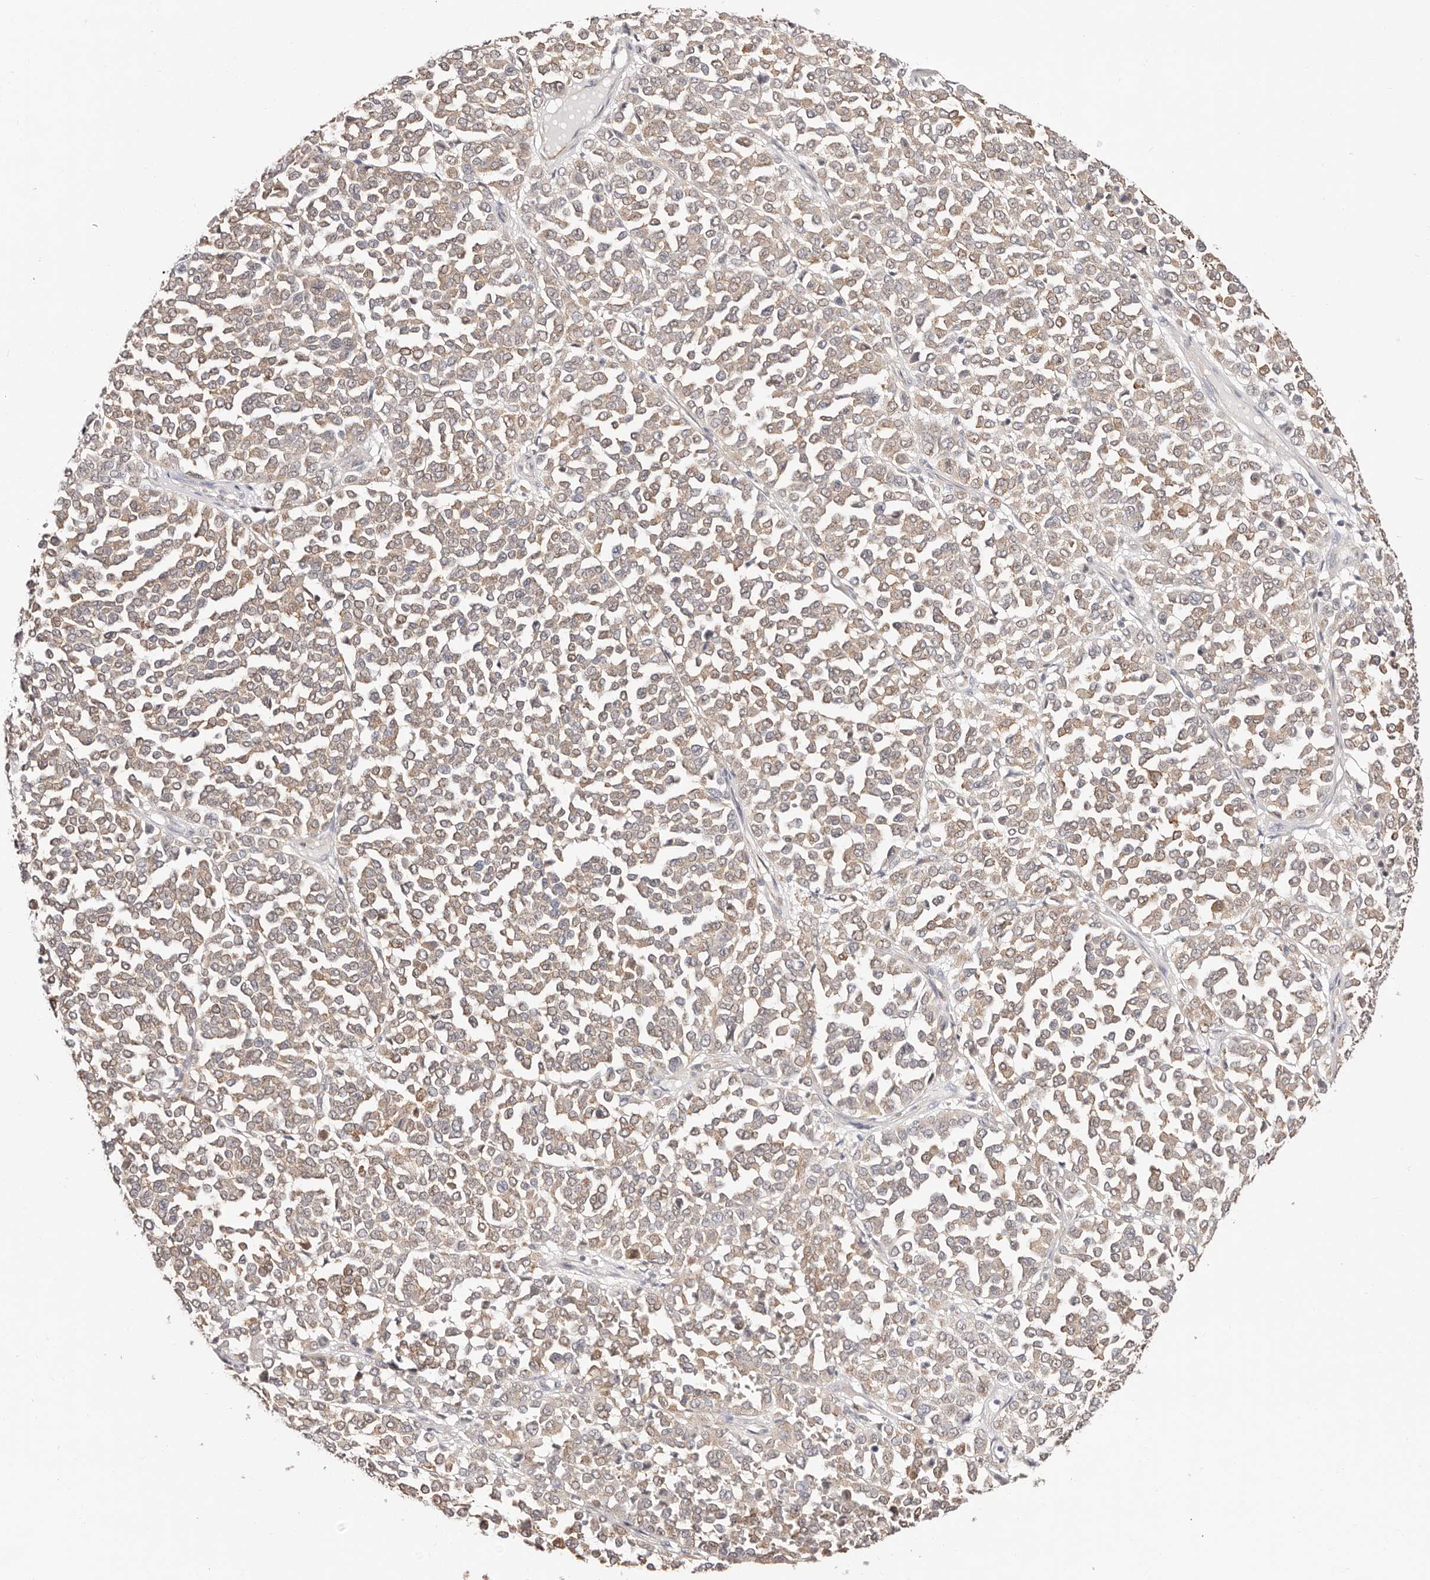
{"staining": {"intensity": "weak", "quantity": ">75%", "location": "cytoplasmic/membranous"}, "tissue": "melanoma", "cell_type": "Tumor cells", "image_type": "cancer", "snomed": [{"axis": "morphology", "description": "Malignant melanoma, Metastatic site"}, {"axis": "topography", "description": "Pancreas"}], "caption": "Malignant melanoma (metastatic site) stained for a protein (brown) displays weak cytoplasmic/membranous positive staining in about >75% of tumor cells.", "gene": "STAT5A", "patient": {"sex": "female", "age": 30}}